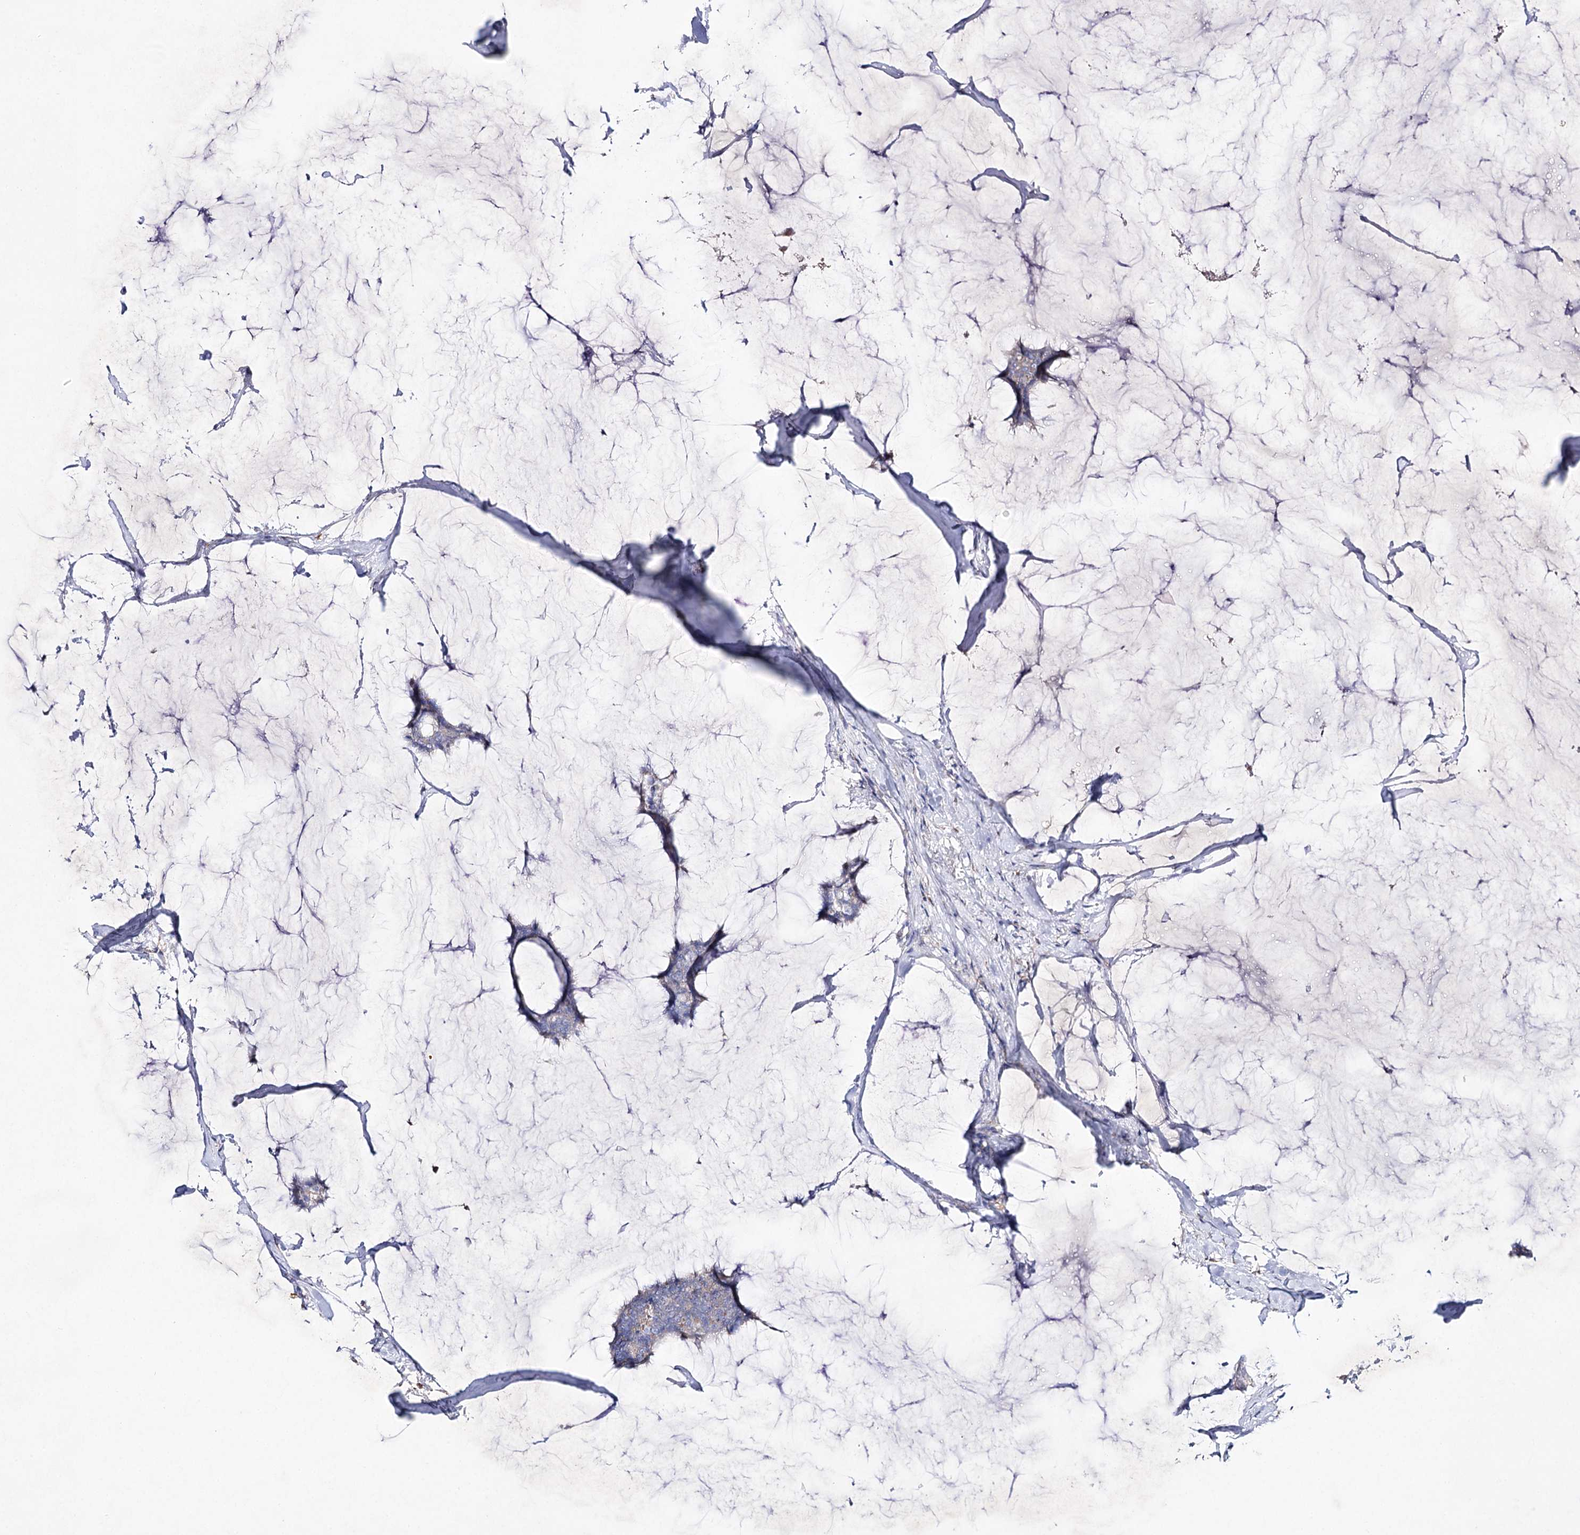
{"staining": {"intensity": "negative", "quantity": "none", "location": "none"}, "tissue": "breast cancer", "cell_type": "Tumor cells", "image_type": "cancer", "snomed": [{"axis": "morphology", "description": "Duct carcinoma"}, {"axis": "topography", "description": "Breast"}], "caption": "IHC image of intraductal carcinoma (breast) stained for a protein (brown), which shows no expression in tumor cells. Brightfield microscopy of immunohistochemistry stained with DAB (brown) and hematoxylin (blue), captured at high magnification.", "gene": "NAGLU", "patient": {"sex": "female", "age": 93}}